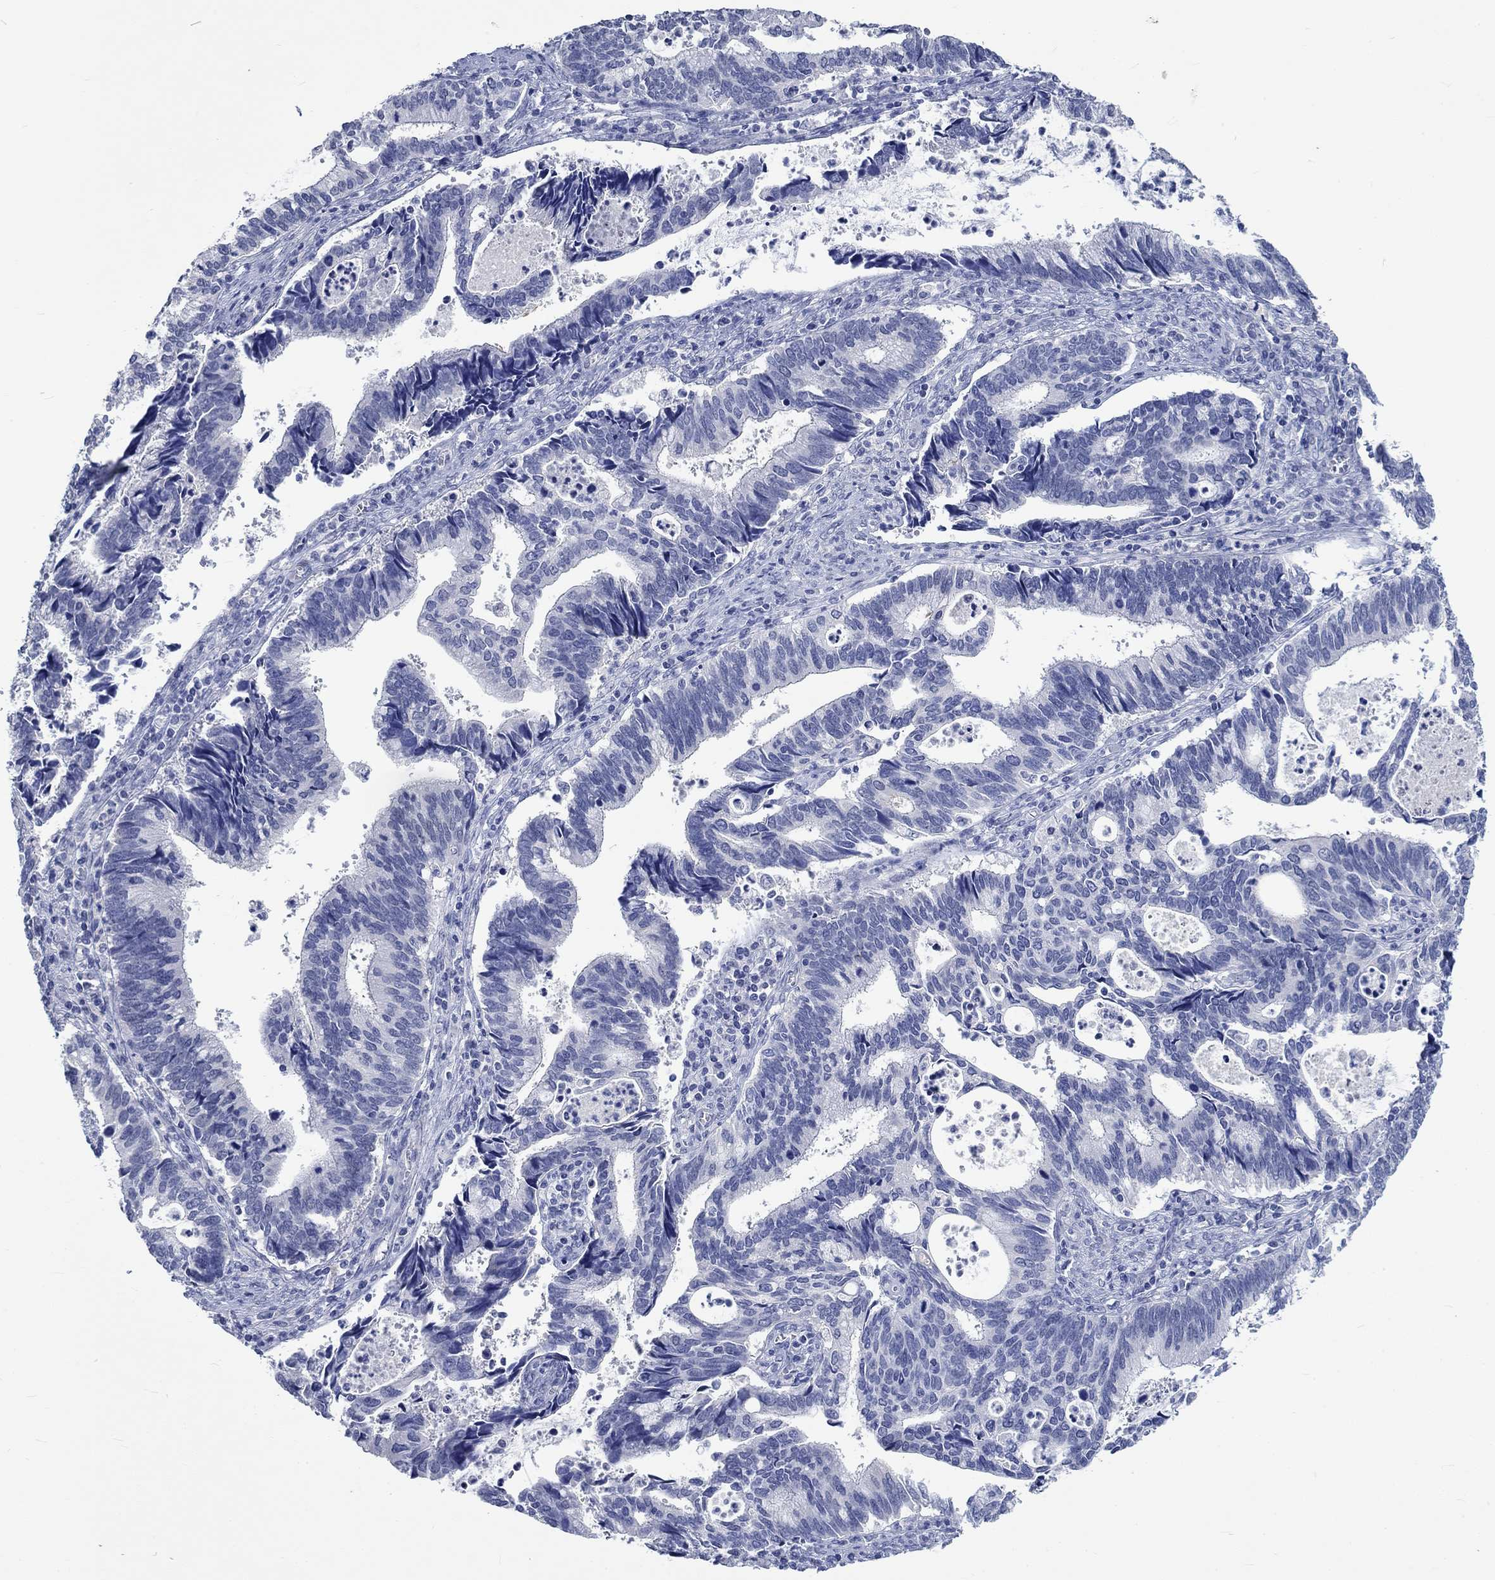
{"staining": {"intensity": "negative", "quantity": "none", "location": "none"}, "tissue": "cervical cancer", "cell_type": "Tumor cells", "image_type": "cancer", "snomed": [{"axis": "morphology", "description": "Adenocarcinoma, NOS"}, {"axis": "topography", "description": "Cervix"}], "caption": "This micrograph is of cervical cancer stained with immunohistochemistry to label a protein in brown with the nuclei are counter-stained blue. There is no expression in tumor cells.", "gene": "C4orf47", "patient": {"sex": "female", "age": 42}}